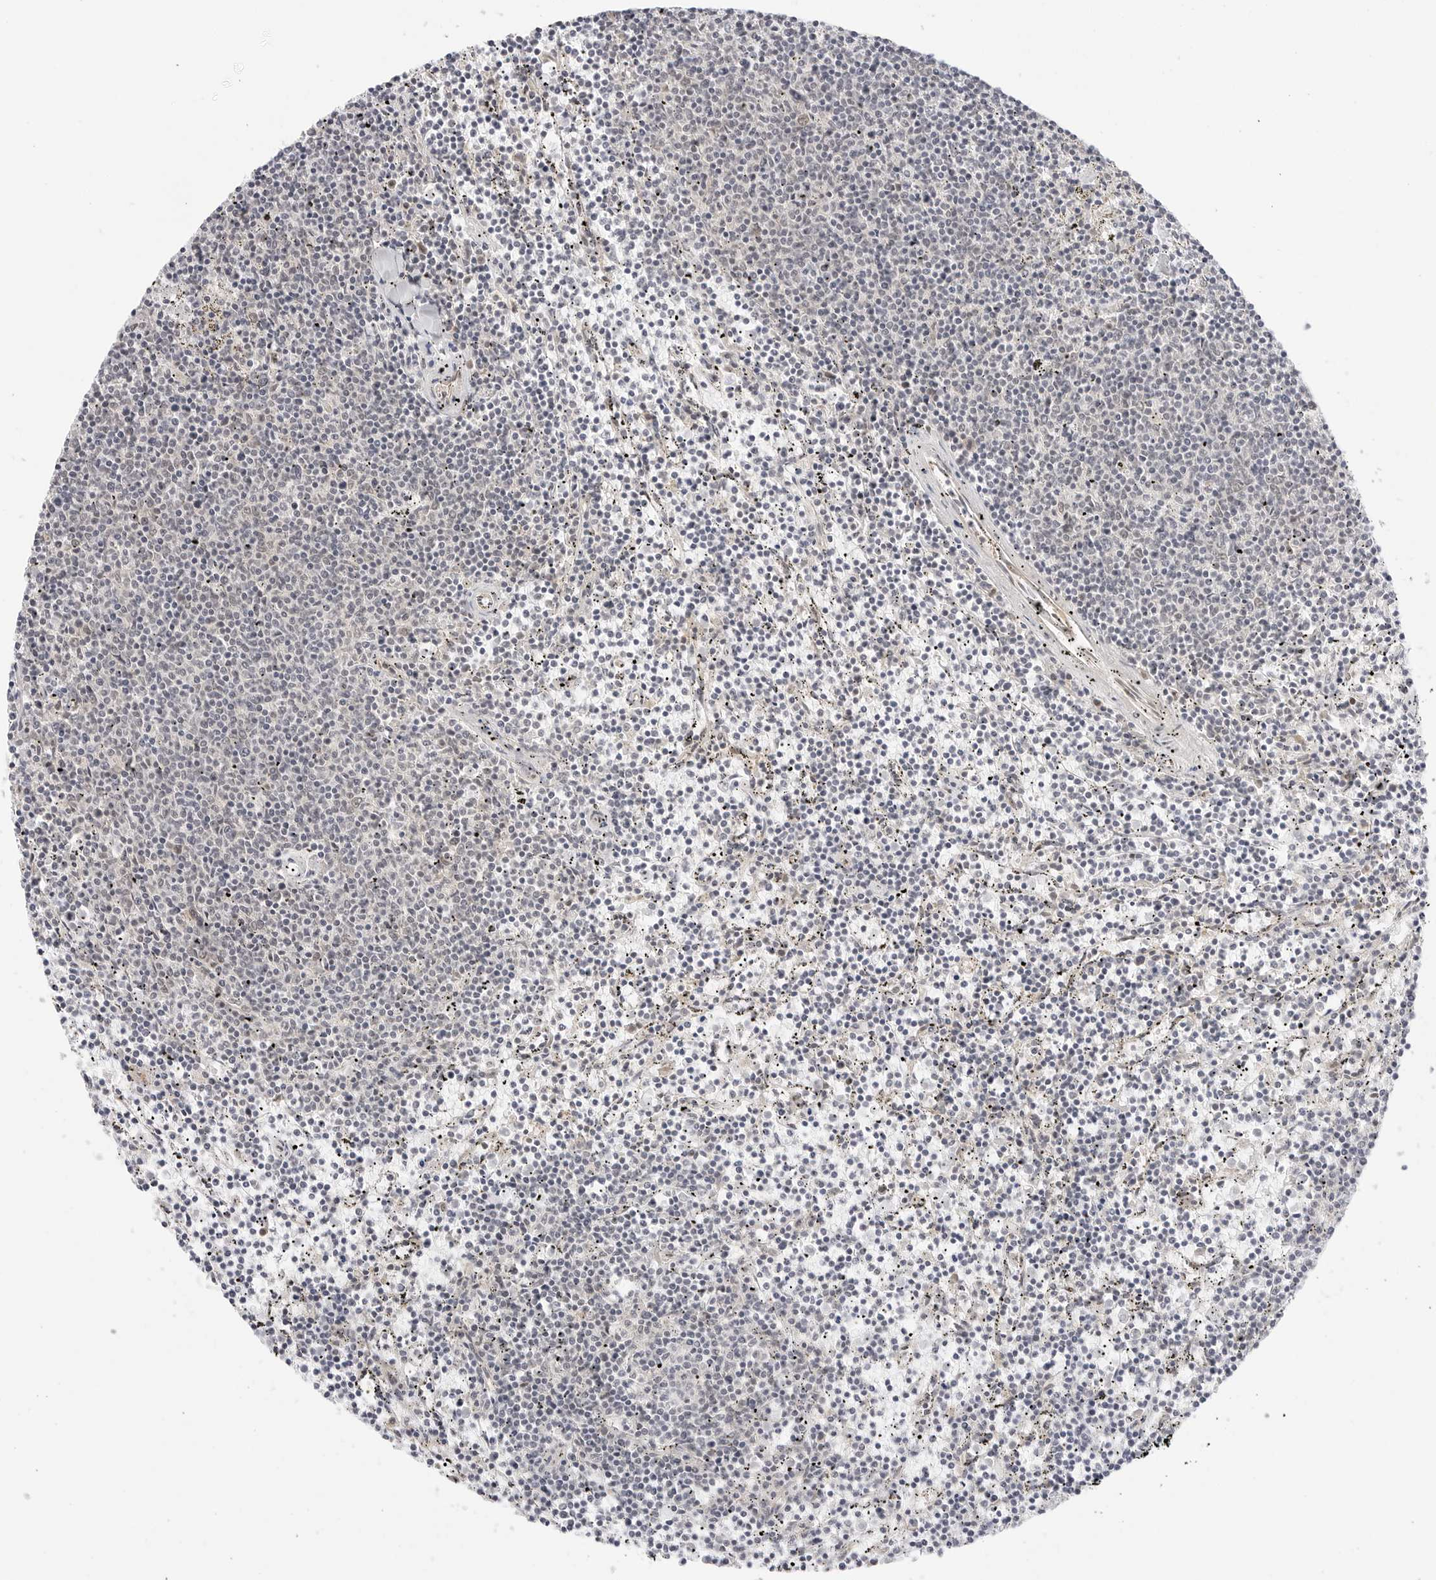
{"staining": {"intensity": "negative", "quantity": "none", "location": "none"}, "tissue": "lymphoma", "cell_type": "Tumor cells", "image_type": "cancer", "snomed": [{"axis": "morphology", "description": "Malignant lymphoma, non-Hodgkin's type, Low grade"}, {"axis": "topography", "description": "Spleen"}], "caption": "IHC of low-grade malignant lymphoma, non-Hodgkin's type exhibits no positivity in tumor cells.", "gene": "TCP1", "patient": {"sex": "female", "age": 50}}